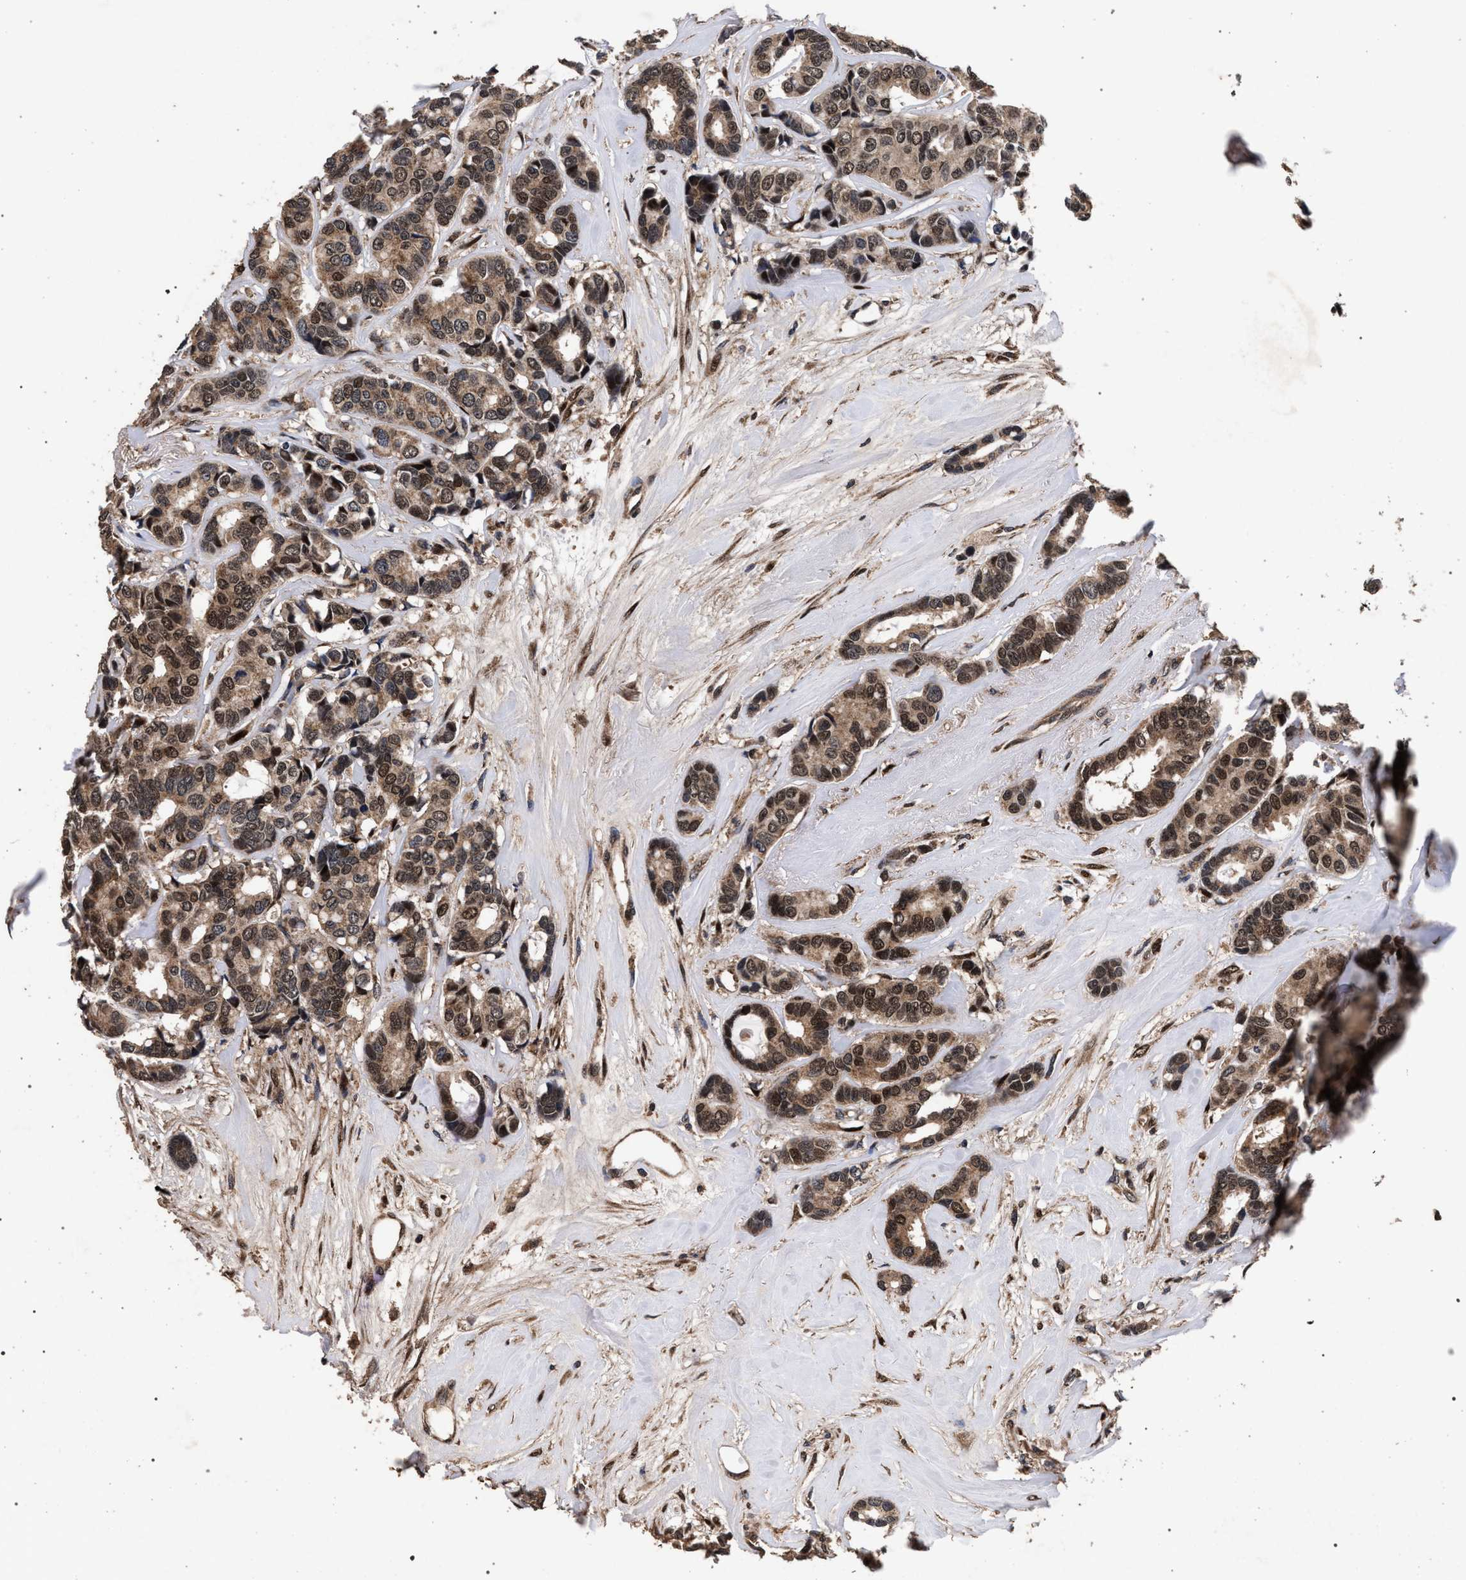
{"staining": {"intensity": "moderate", "quantity": ">75%", "location": "cytoplasmic/membranous,nuclear"}, "tissue": "breast cancer", "cell_type": "Tumor cells", "image_type": "cancer", "snomed": [{"axis": "morphology", "description": "Duct carcinoma"}, {"axis": "topography", "description": "Breast"}], "caption": "Breast cancer stained with a brown dye demonstrates moderate cytoplasmic/membranous and nuclear positive positivity in approximately >75% of tumor cells.", "gene": "ACOX1", "patient": {"sex": "female", "age": 87}}